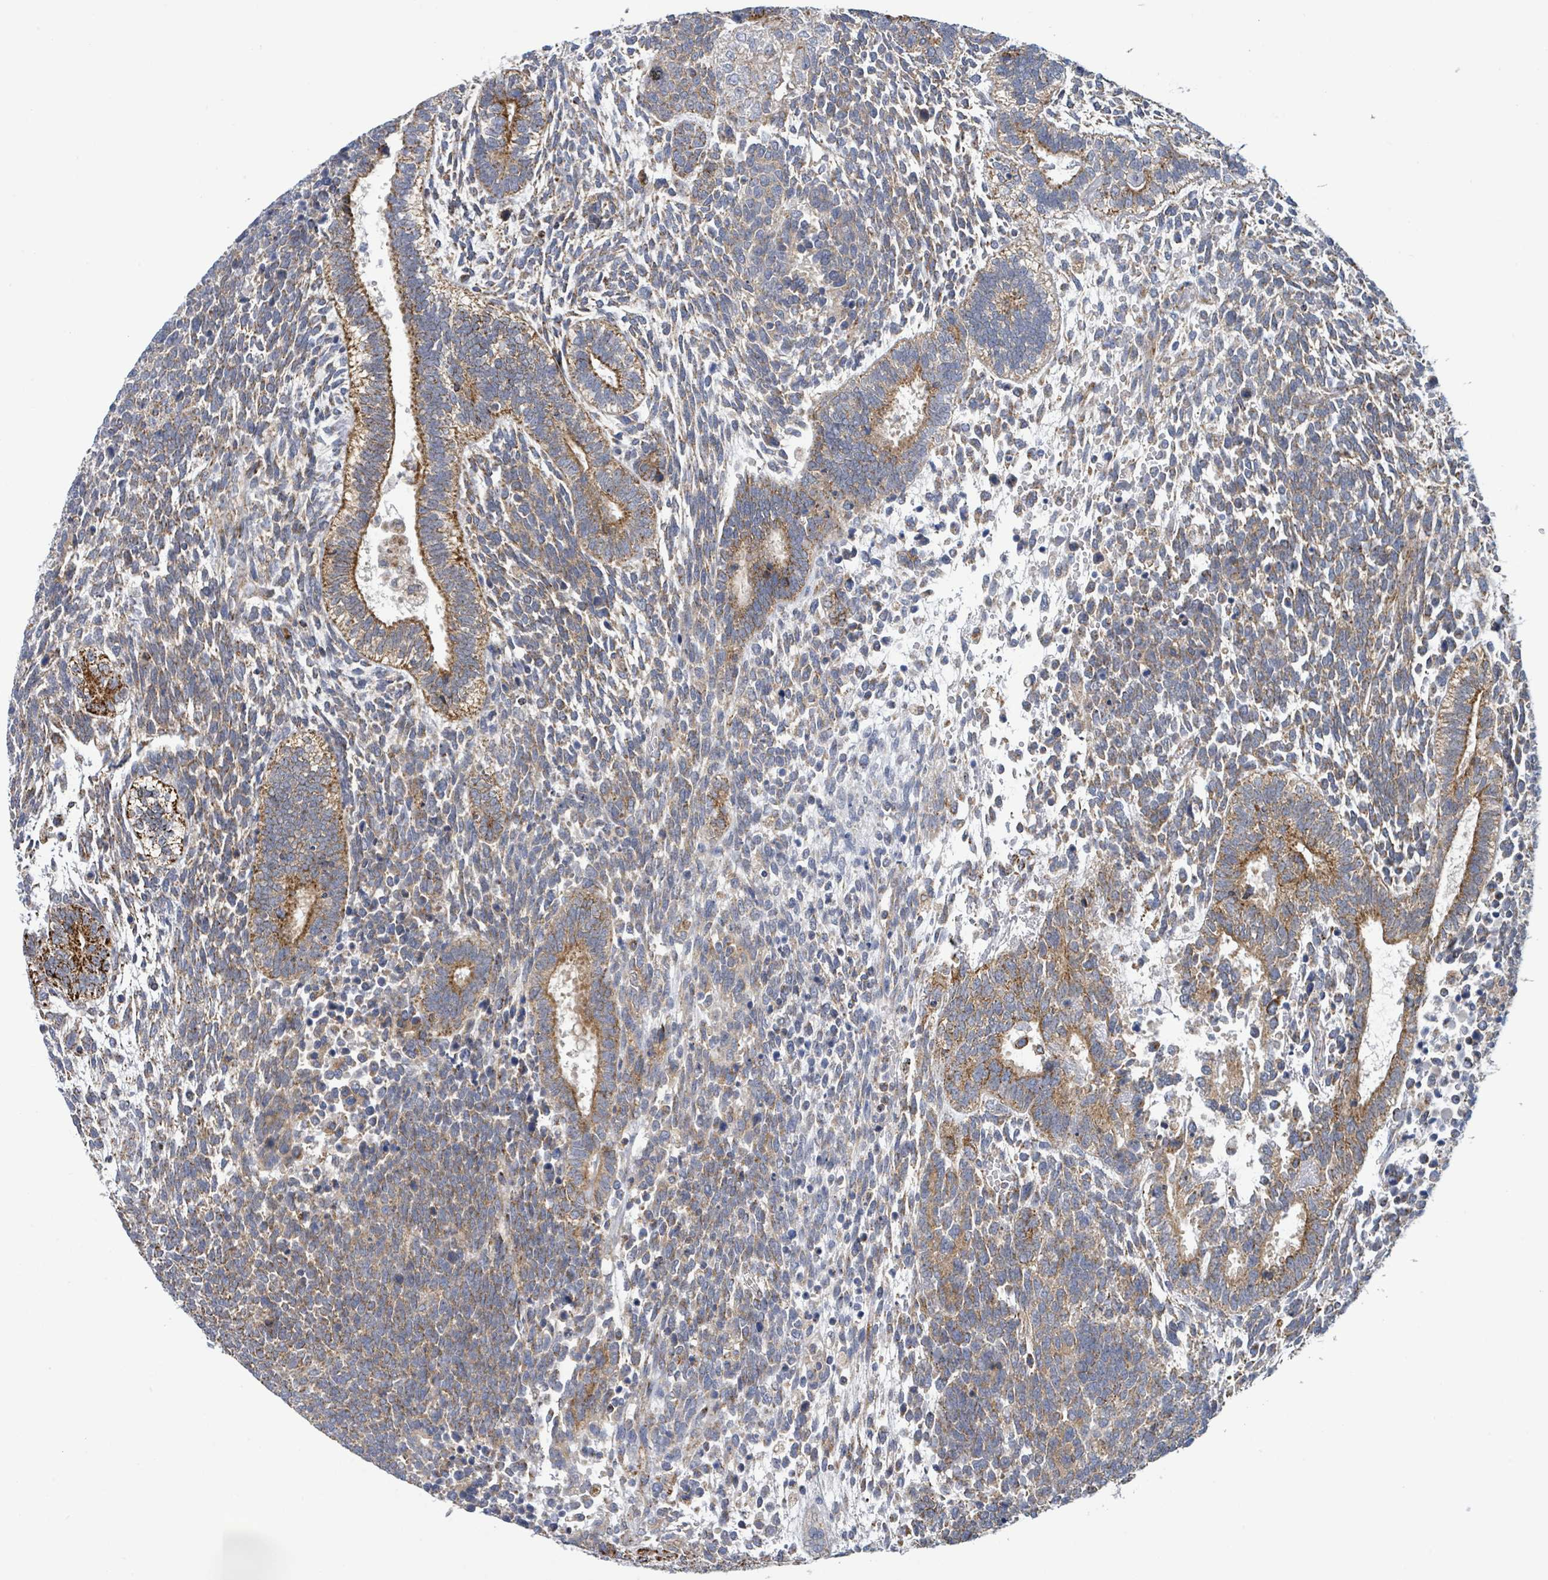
{"staining": {"intensity": "strong", "quantity": "25%-75%", "location": "cytoplasmic/membranous"}, "tissue": "testis cancer", "cell_type": "Tumor cells", "image_type": "cancer", "snomed": [{"axis": "morphology", "description": "Carcinoma, Embryonal, NOS"}, {"axis": "topography", "description": "Testis"}], "caption": "A brown stain shows strong cytoplasmic/membranous staining of a protein in testis cancer (embryonal carcinoma) tumor cells. The protein is stained brown, and the nuclei are stained in blue (DAB IHC with brightfield microscopy, high magnification).", "gene": "SUCLG2", "patient": {"sex": "male", "age": 23}}